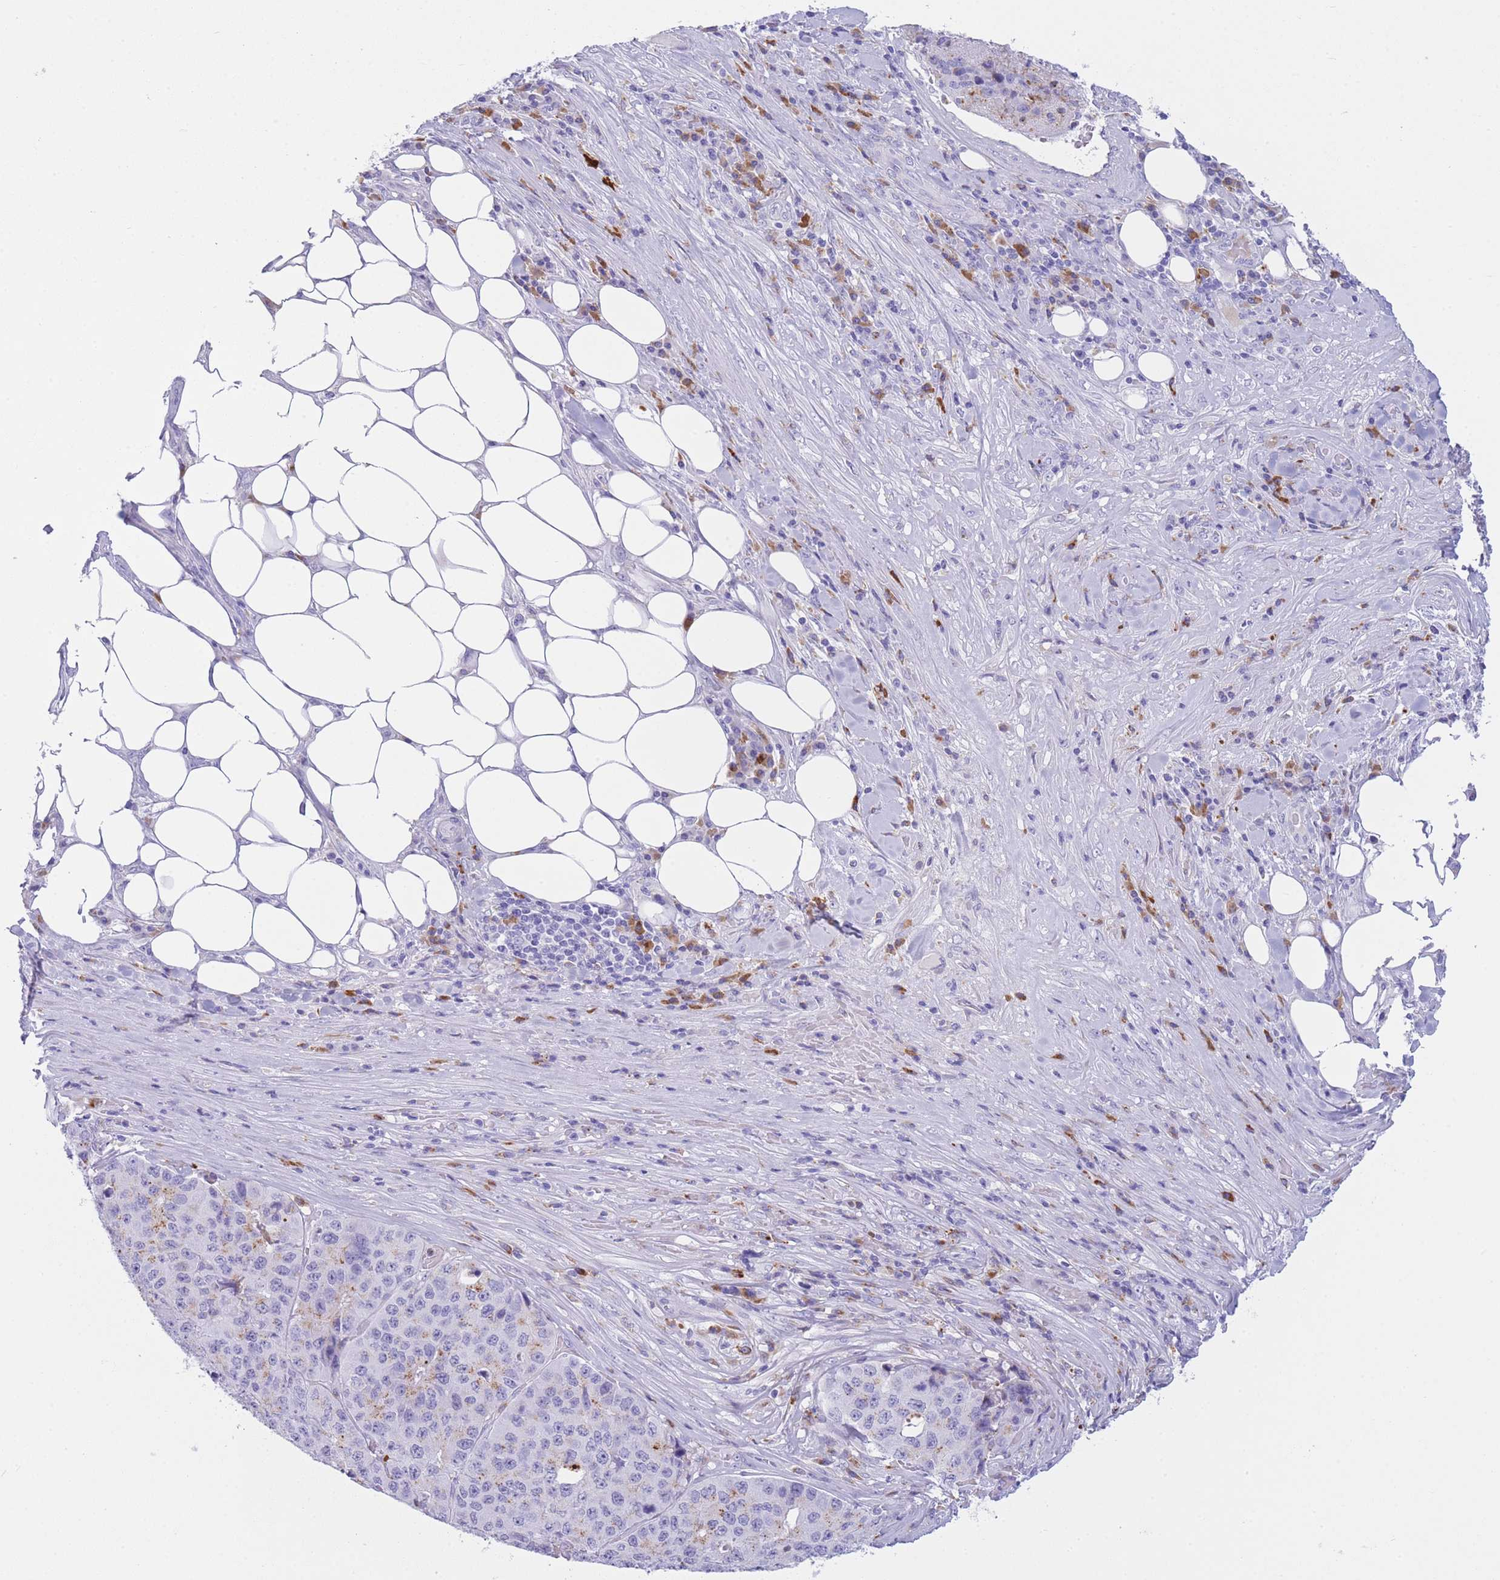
{"staining": {"intensity": "weak", "quantity": "<25%", "location": "cytoplasmic/membranous"}, "tissue": "stomach cancer", "cell_type": "Tumor cells", "image_type": "cancer", "snomed": [{"axis": "morphology", "description": "Adenocarcinoma, NOS"}, {"axis": "topography", "description": "Stomach"}], "caption": "Protein analysis of adenocarcinoma (stomach) exhibits no significant positivity in tumor cells.", "gene": "PLBD1", "patient": {"sex": "male", "age": 71}}